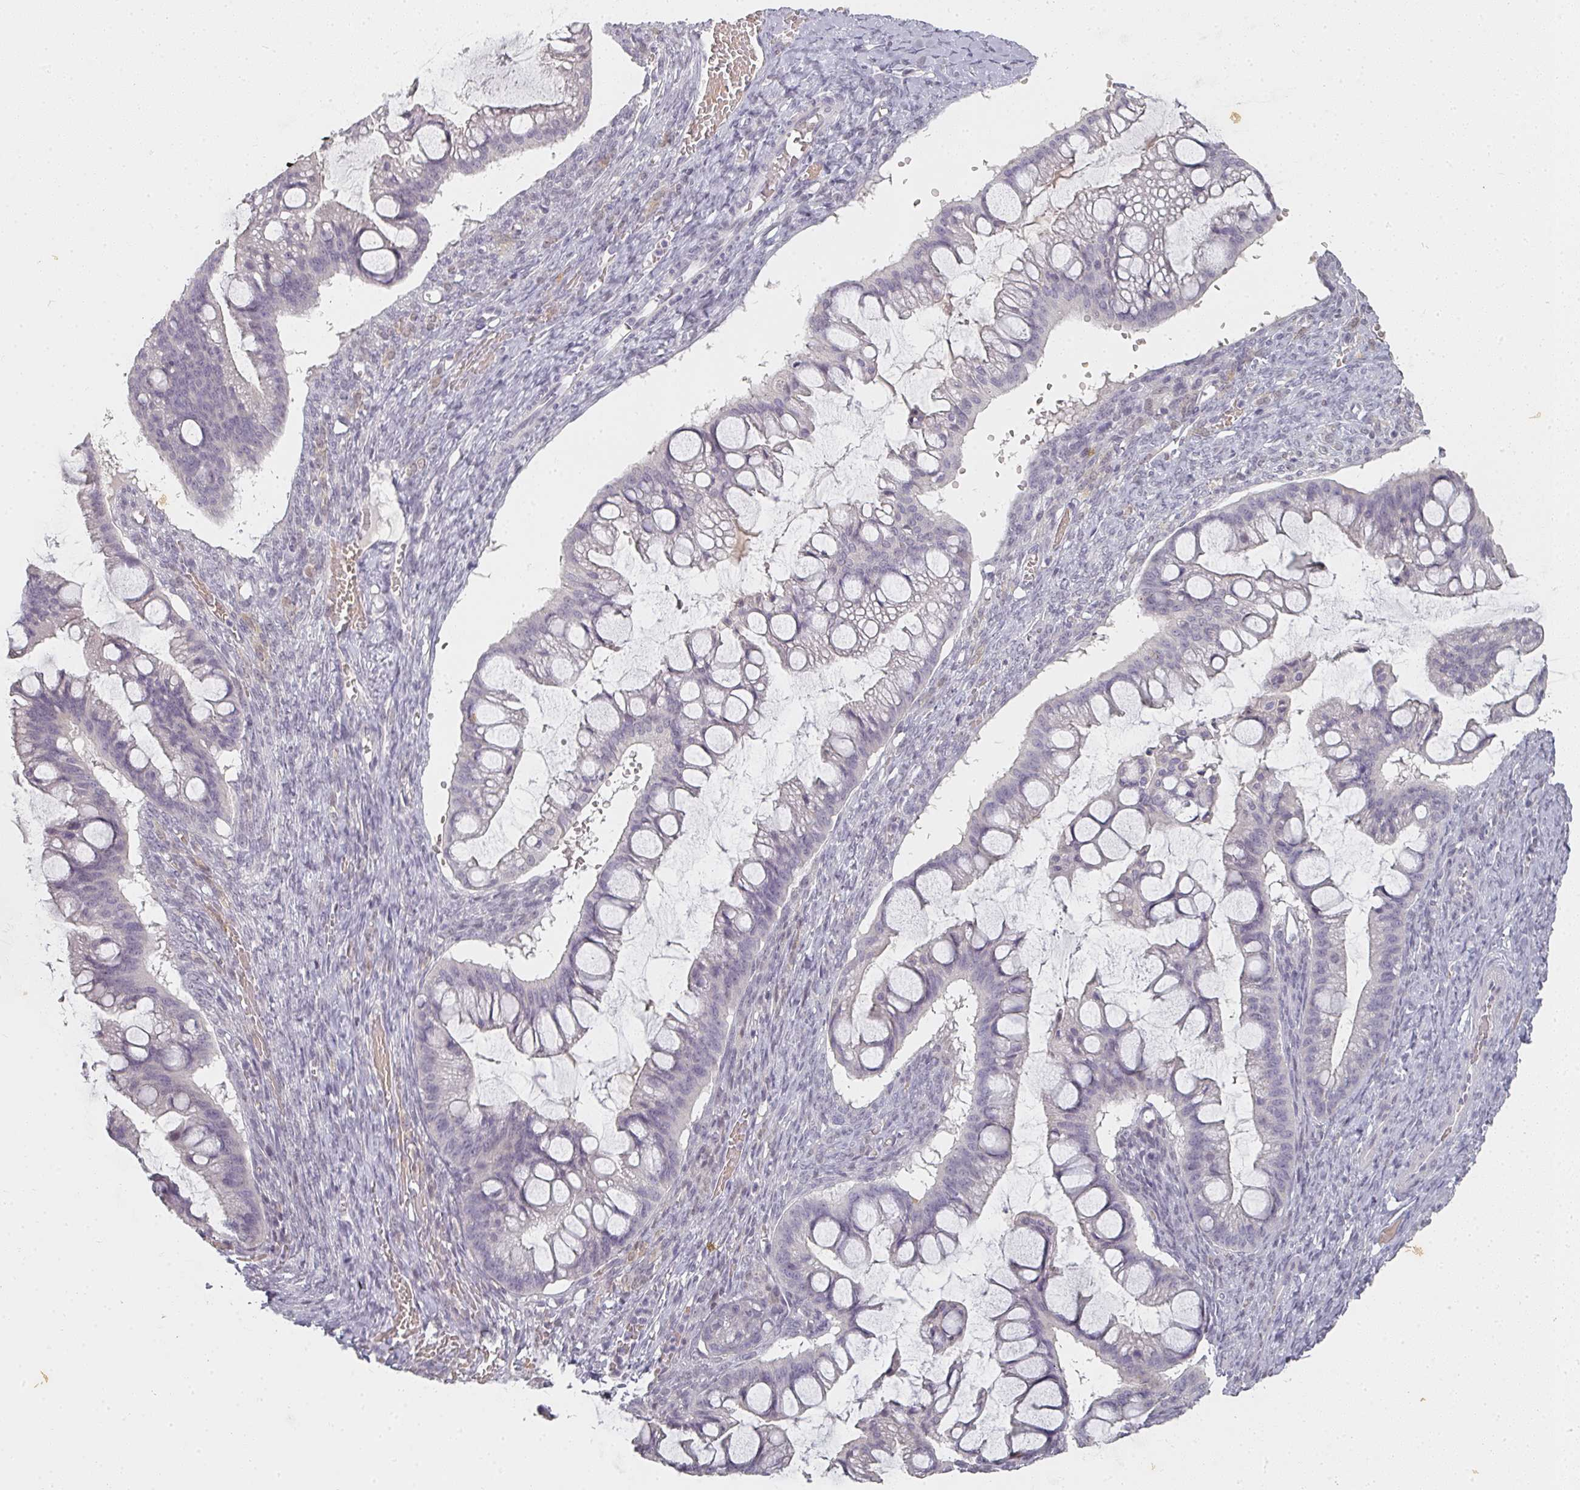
{"staining": {"intensity": "negative", "quantity": "none", "location": "none"}, "tissue": "ovarian cancer", "cell_type": "Tumor cells", "image_type": "cancer", "snomed": [{"axis": "morphology", "description": "Cystadenocarcinoma, mucinous, NOS"}, {"axis": "topography", "description": "Ovary"}], "caption": "Tumor cells are negative for brown protein staining in ovarian cancer (mucinous cystadenocarcinoma).", "gene": "SHISA2", "patient": {"sex": "female", "age": 73}}